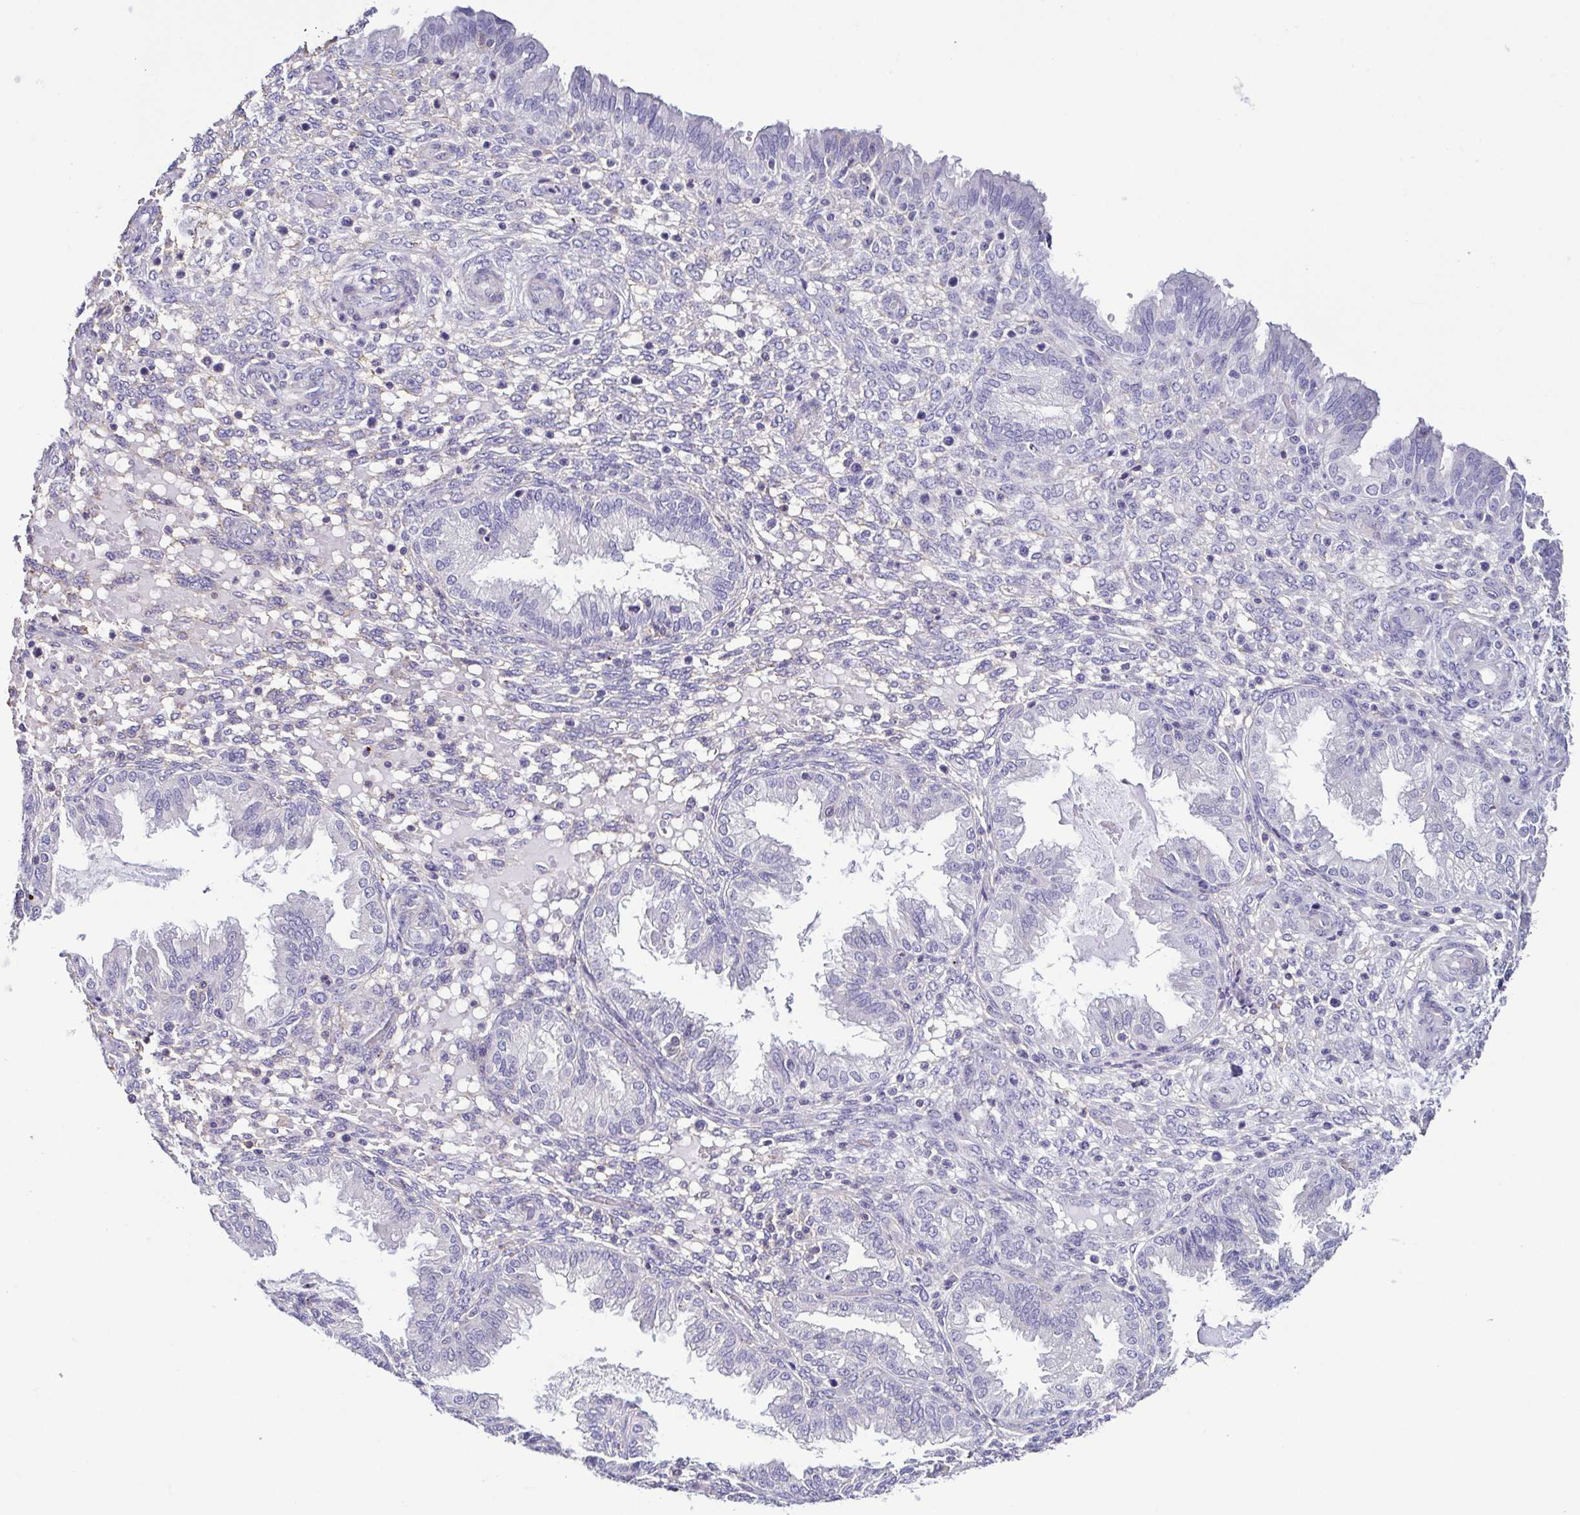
{"staining": {"intensity": "negative", "quantity": "none", "location": "none"}, "tissue": "endometrium", "cell_type": "Cells in endometrial stroma", "image_type": "normal", "snomed": [{"axis": "morphology", "description": "Normal tissue, NOS"}, {"axis": "topography", "description": "Endometrium"}], "caption": "Protein analysis of normal endometrium shows no significant expression in cells in endometrial stroma. The staining was performed using DAB to visualize the protein expression in brown, while the nuclei were stained in blue with hematoxylin (Magnification: 20x).", "gene": "TNNT2", "patient": {"sex": "female", "age": 33}}